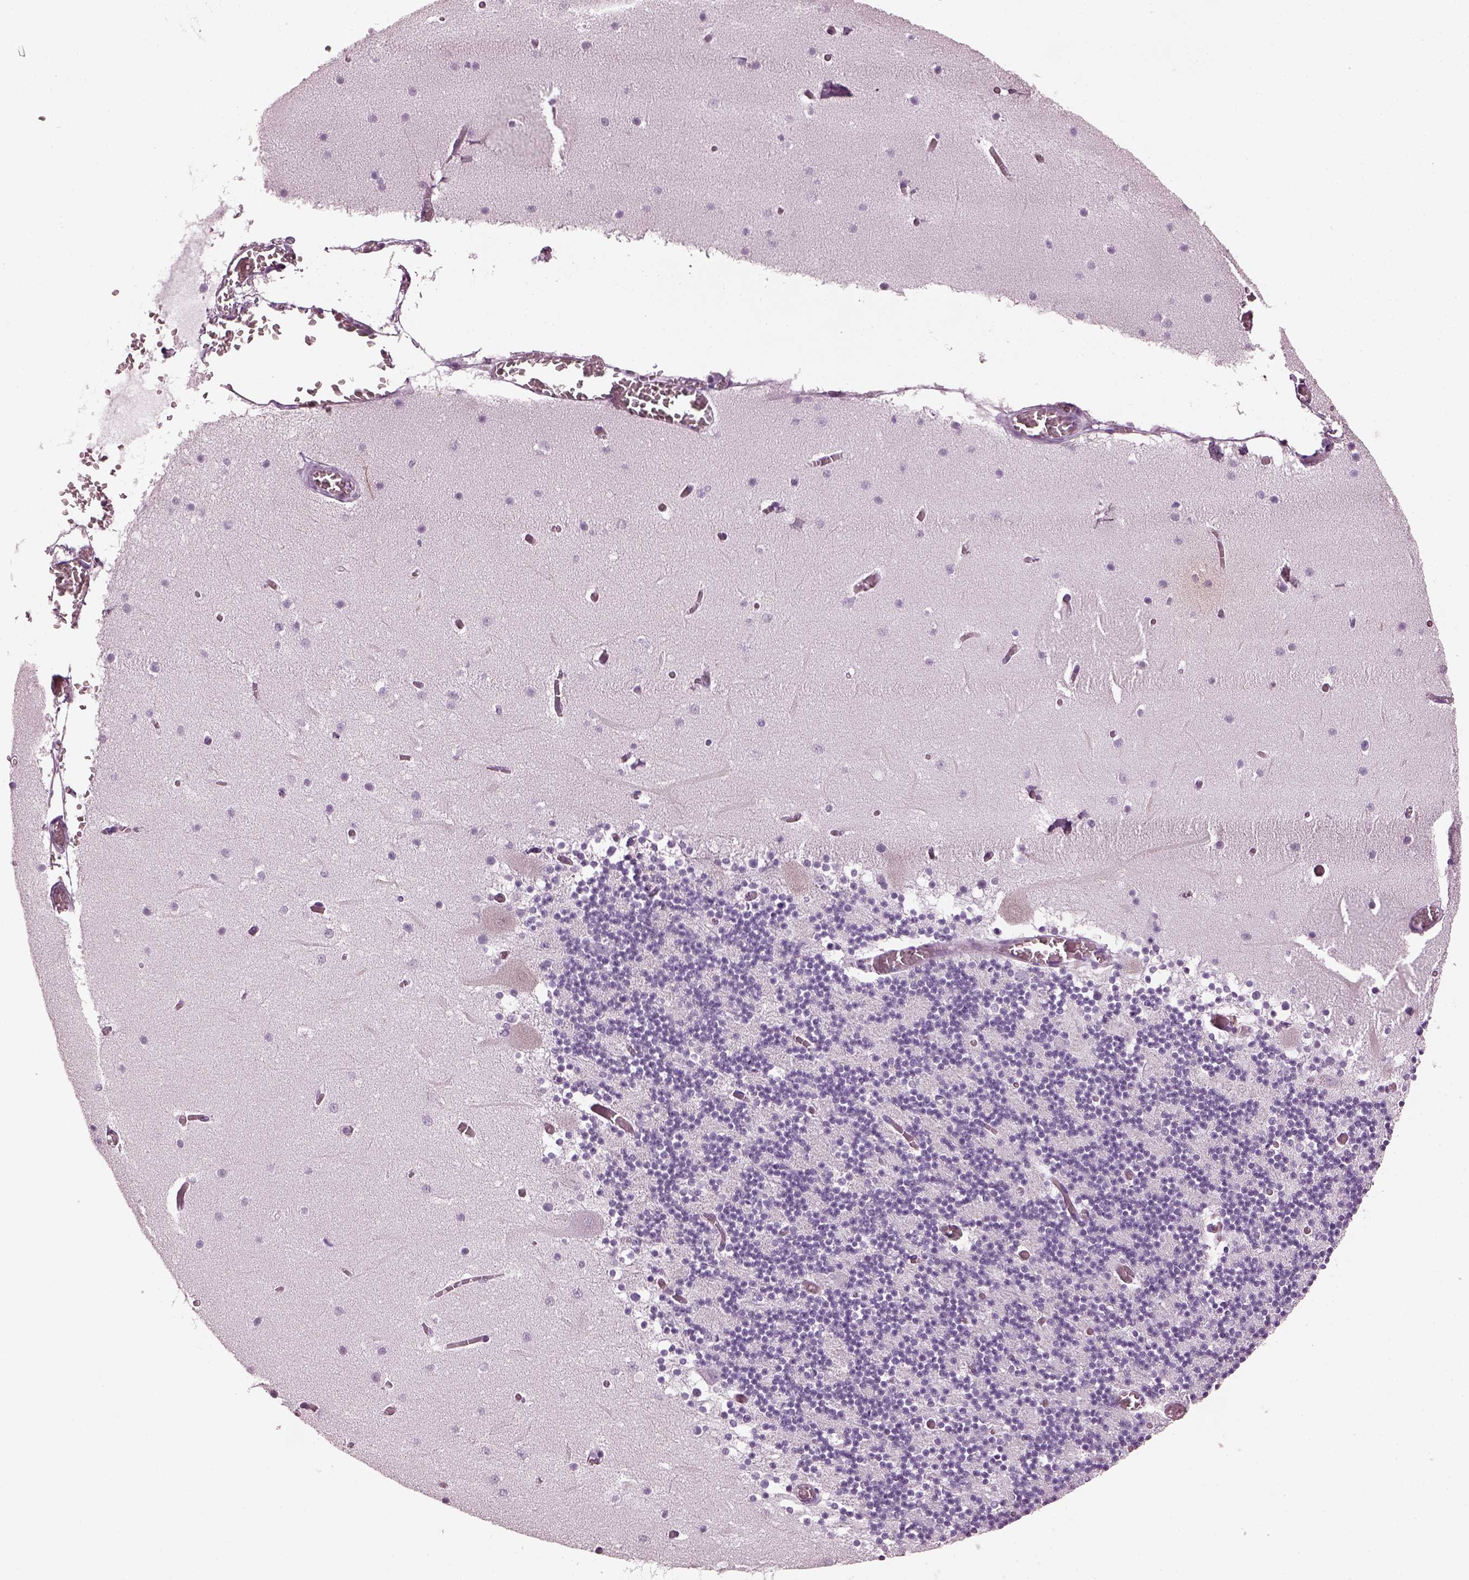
{"staining": {"intensity": "negative", "quantity": "none", "location": "none"}, "tissue": "cerebellum", "cell_type": "Cells in granular layer", "image_type": "normal", "snomed": [{"axis": "morphology", "description": "Normal tissue, NOS"}, {"axis": "topography", "description": "Cerebellum"}], "caption": "Normal cerebellum was stained to show a protein in brown. There is no significant positivity in cells in granular layer. (Immunohistochemistry, brightfield microscopy, high magnification).", "gene": "PDC", "patient": {"sex": "female", "age": 28}}